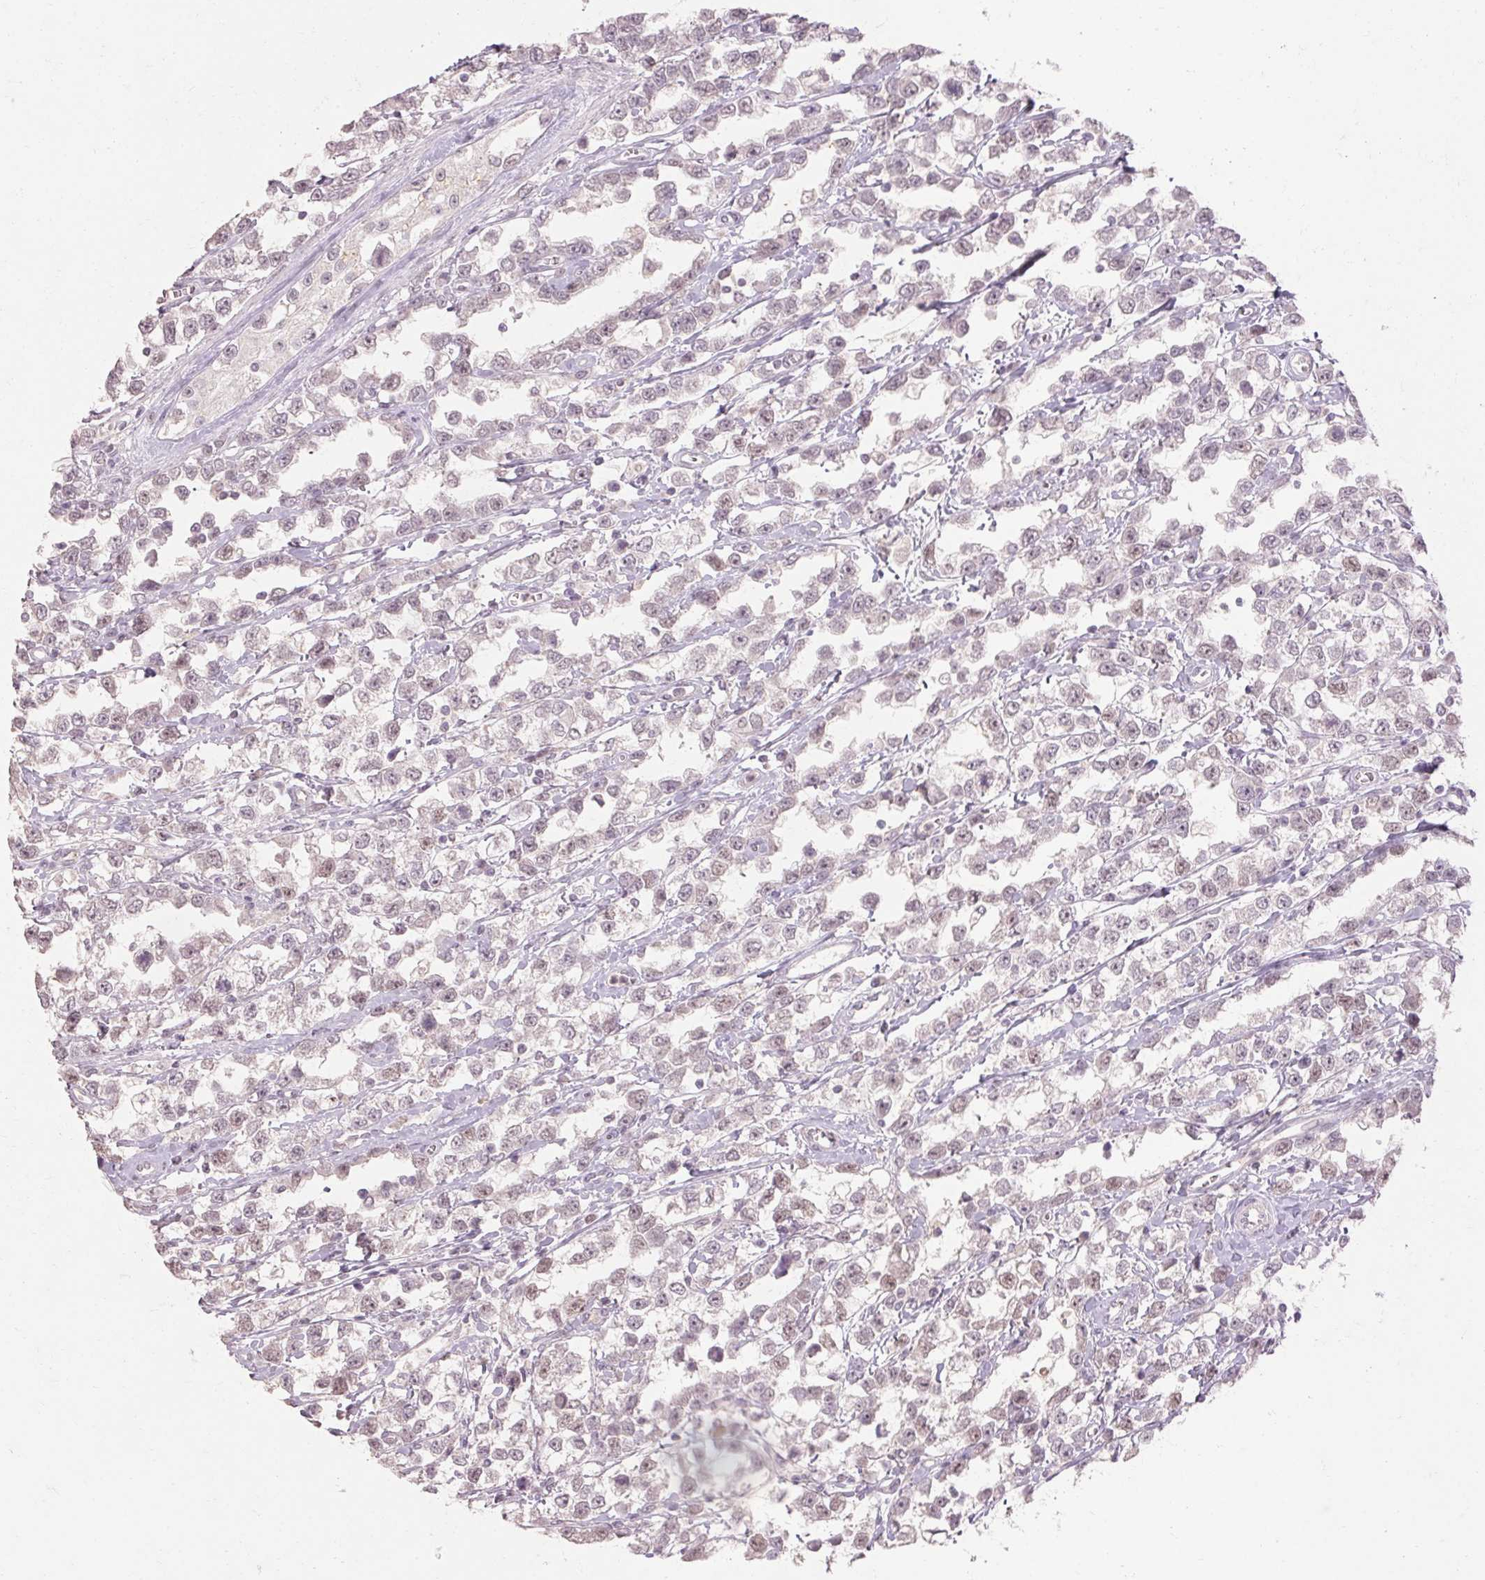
{"staining": {"intensity": "weak", "quantity": "<25%", "location": "nuclear"}, "tissue": "testis cancer", "cell_type": "Tumor cells", "image_type": "cancer", "snomed": [{"axis": "morphology", "description": "Seminoma, NOS"}, {"axis": "topography", "description": "Testis"}], "caption": "Immunohistochemistry of seminoma (testis) demonstrates no expression in tumor cells.", "gene": "SKP2", "patient": {"sex": "male", "age": 34}}